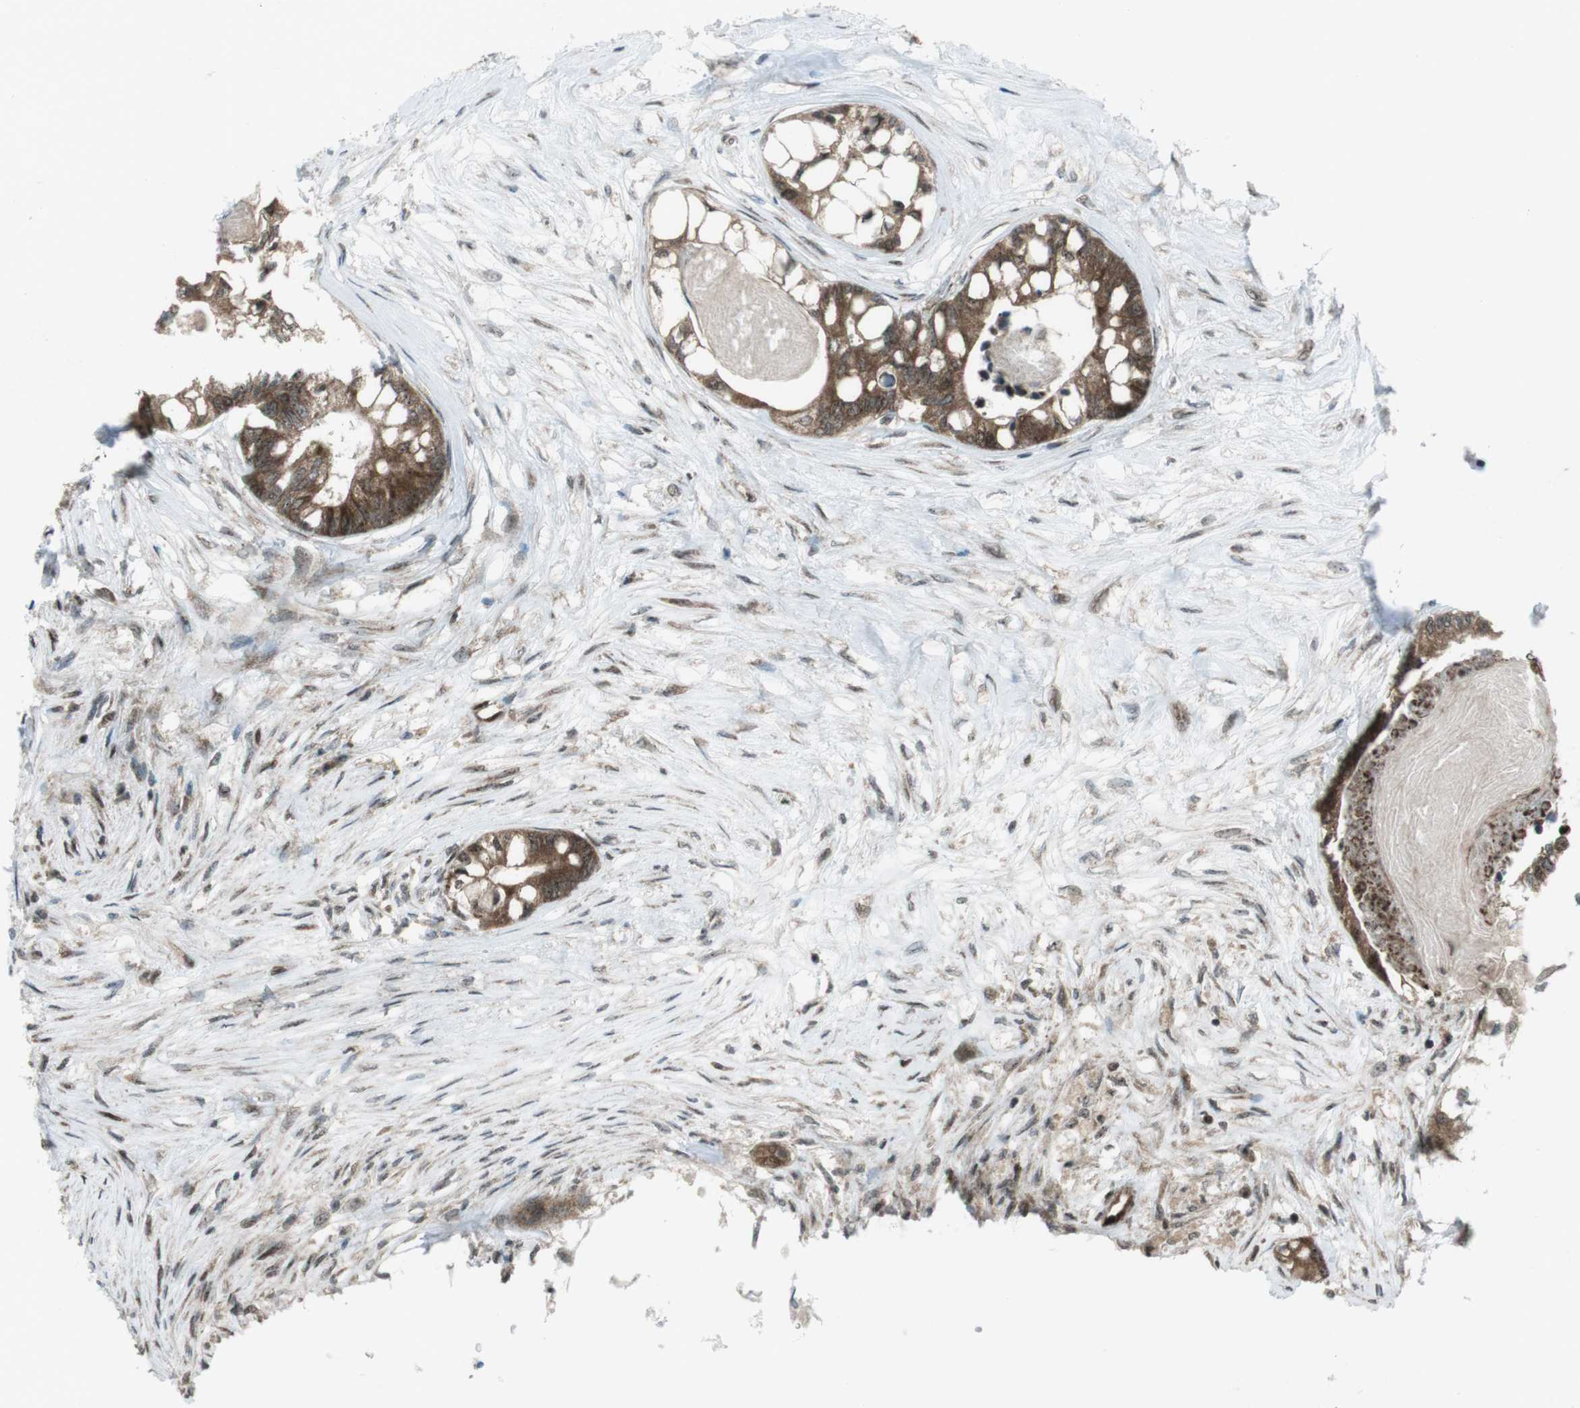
{"staining": {"intensity": "moderate", "quantity": ">75%", "location": "cytoplasmic/membranous,nuclear"}, "tissue": "colorectal cancer", "cell_type": "Tumor cells", "image_type": "cancer", "snomed": [{"axis": "morphology", "description": "Adenocarcinoma, NOS"}, {"axis": "topography", "description": "Rectum"}], "caption": "A photomicrograph of human colorectal cancer stained for a protein reveals moderate cytoplasmic/membranous and nuclear brown staining in tumor cells.", "gene": "CSNK1D", "patient": {"sex": "male", "age": 63}}